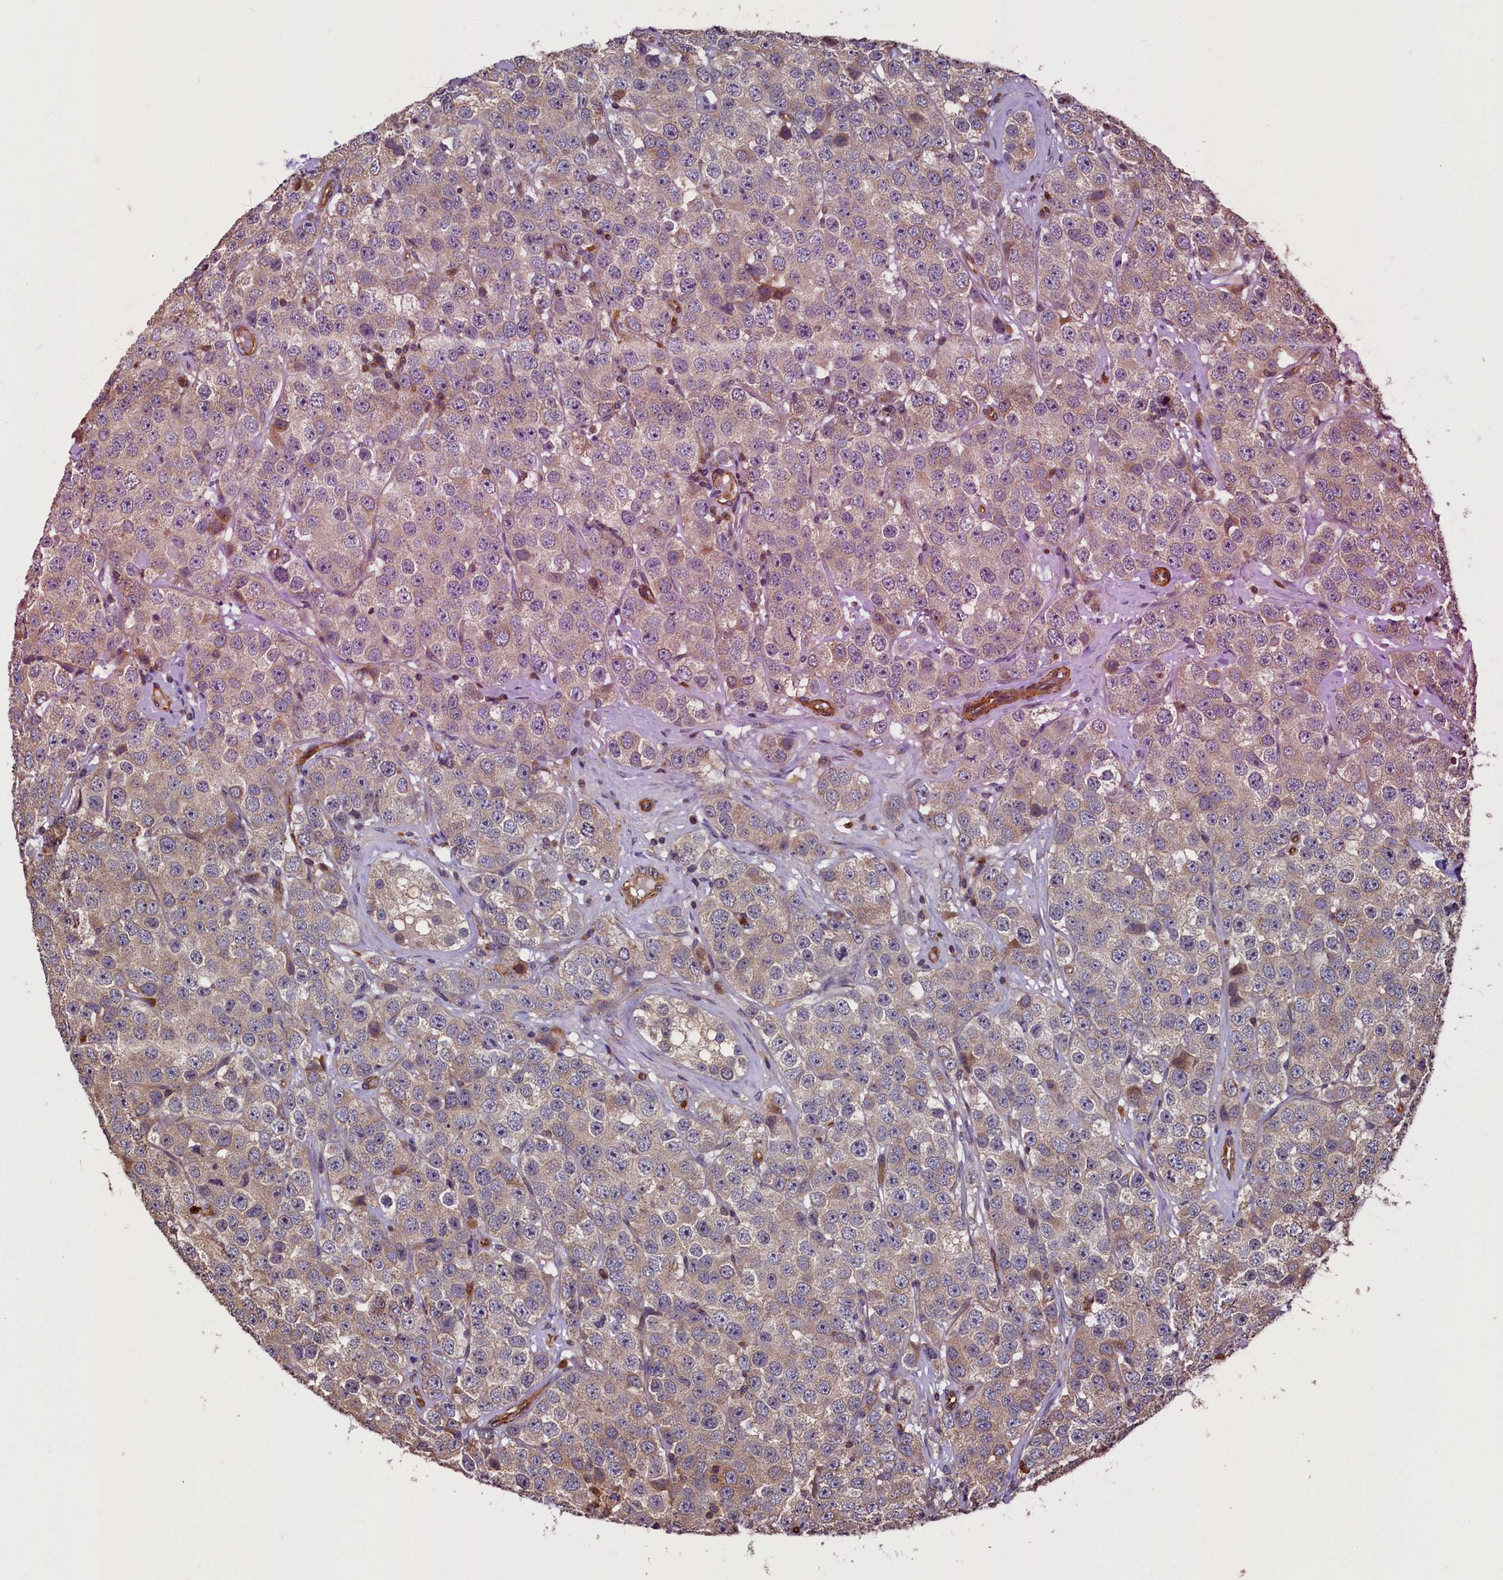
{"staining": {"intensity": "weak", "quantity": "<25%", "location": "cytoplasmic/membranous"}, "tissue": "testis cancer", "cell_type": "Tumor cells", "image_type": "cancer", "snomed": [{"axis": "morphology", "description": "Seminoma, NOS"}, {"axis": "topography", "description": "Testis"}], "caption": "This is a image of IHC staining of seminoma (testis), which shows no expression in tumor cells.", "gene": "CCDC102B", "patient": {"sex": "male", "age": 28}}